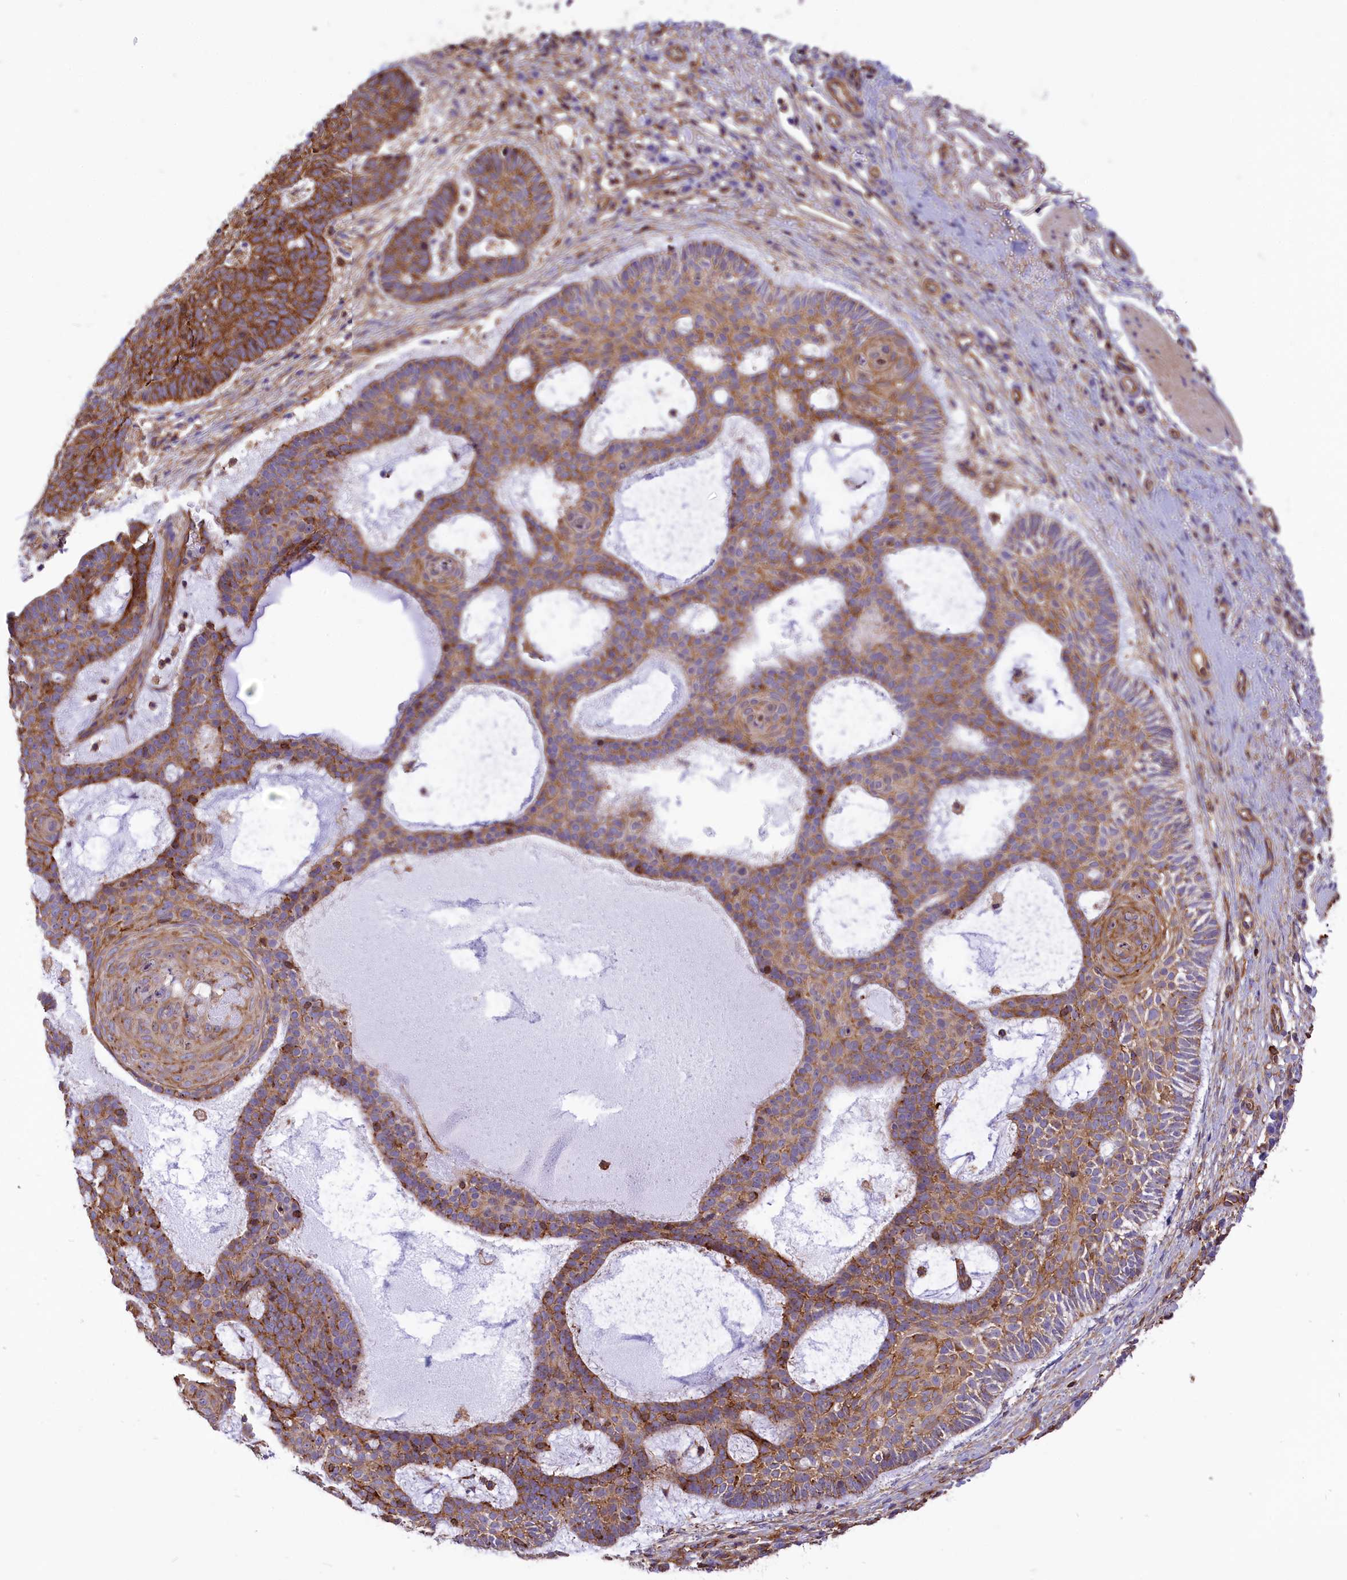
{"staining": {"intensity": "strong", "quantity": ">75%", "location": "cytoplasmic/membranous"}, "tissue": "skin cancer", "cell_type": "Tumor cells", "image_type": "cancer", "snomed": [{"axis": "morphology", "description": "Basal cell carcinoma"}, {"axis": "topography", "description": "Skin"}], "caption": "This is an image of immunohistochemistry staining of skin basal cell carcinoma, which shows strong expression in the cytoplasmic/membranous of tumor cells.", "gene": "SEPTIN9", "patient": {"sex": "male", "age": 85}}